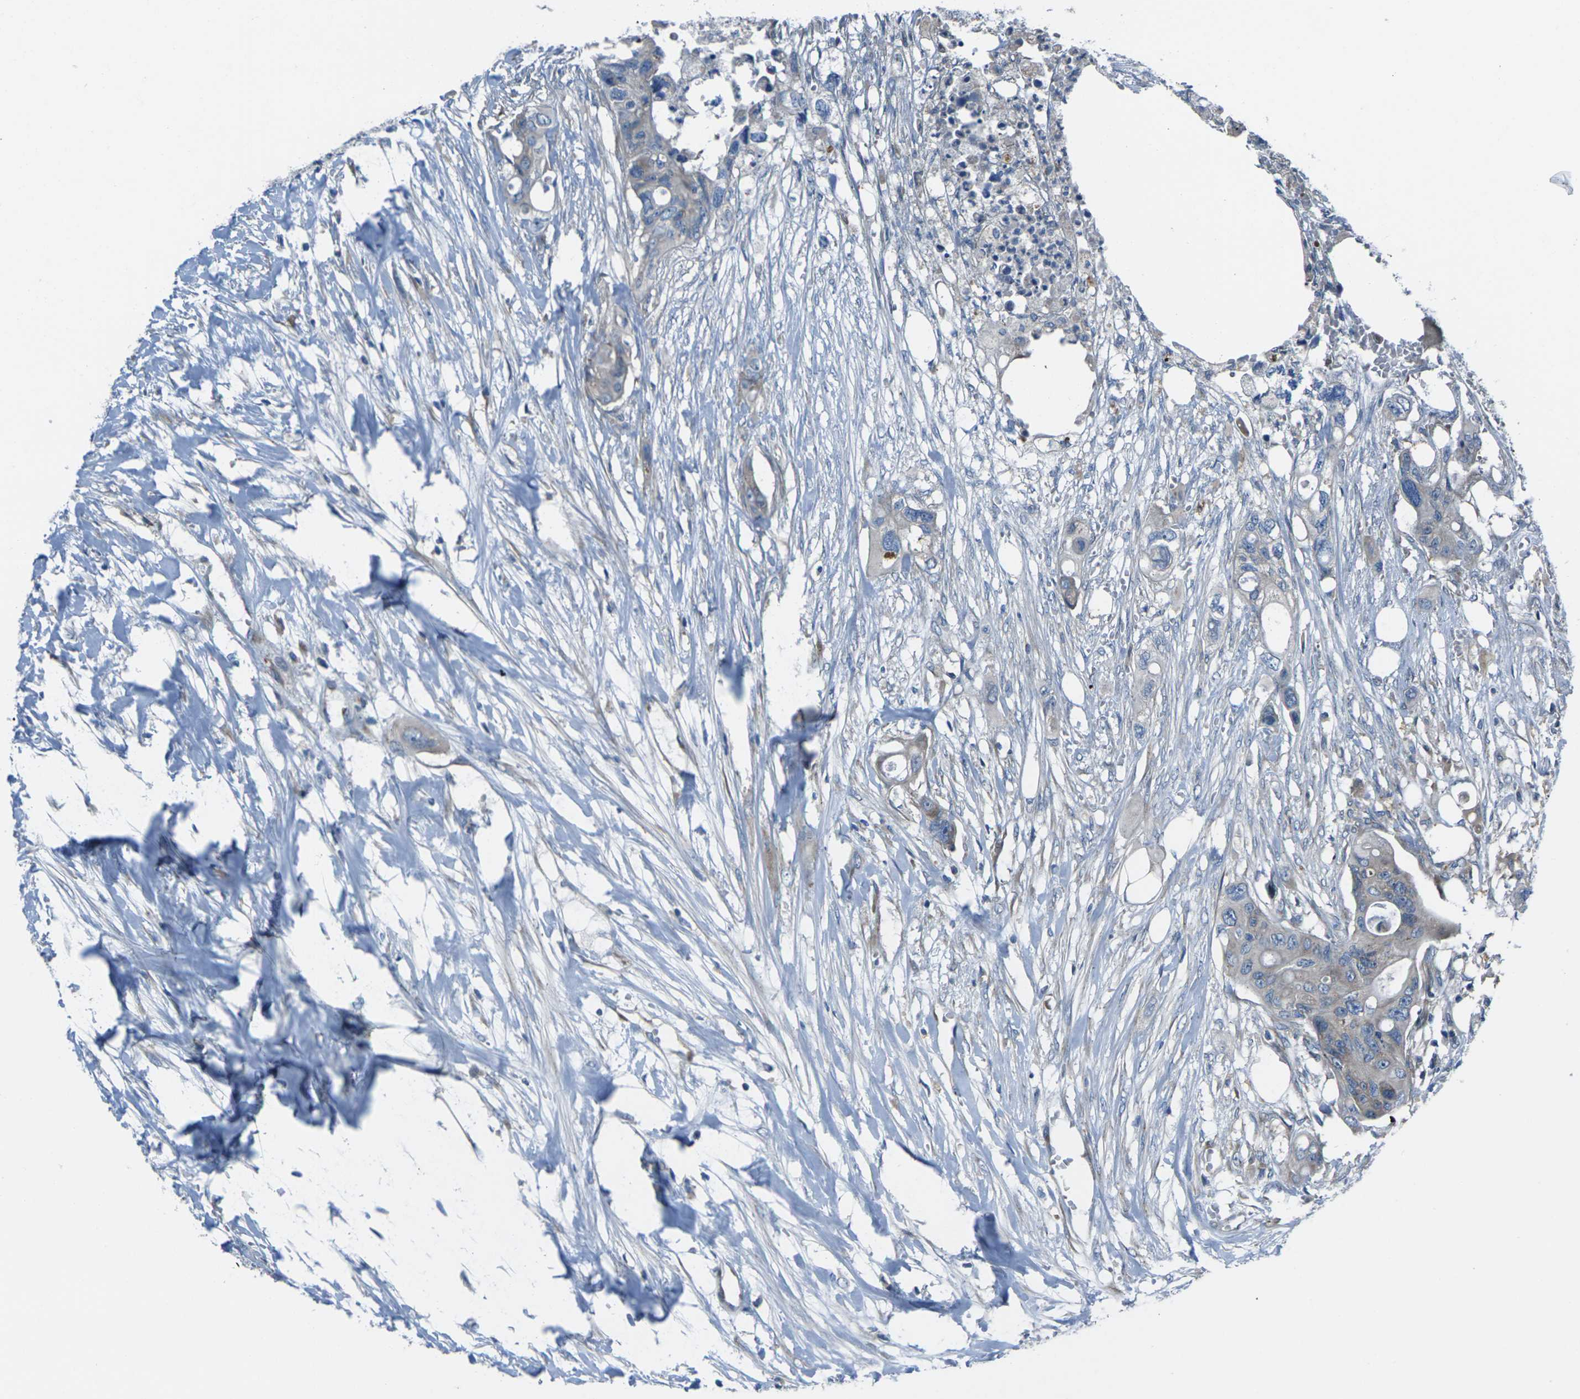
{"staining": {"intensity": "moderate", "quantity": "<25%", "location": "cytoplasmic/membranous"}, "tissue": "colorectal cancer", "cell_type": "Tumor cells", "image_type": "cancer", "snomed": [{"axis": "morphology", "description": "Adenocarcinoma, NOS"}, {"axis": "topography", "description": "Colon"}], "caption": "Immunohistochemical staining of colorectal cancer displays low levels of moderate cytoplasmic/membranous protein staining in about <25% of tumor cells.", "gene": "EDNRA", "patient": {"sex": "female", "age": 57}}